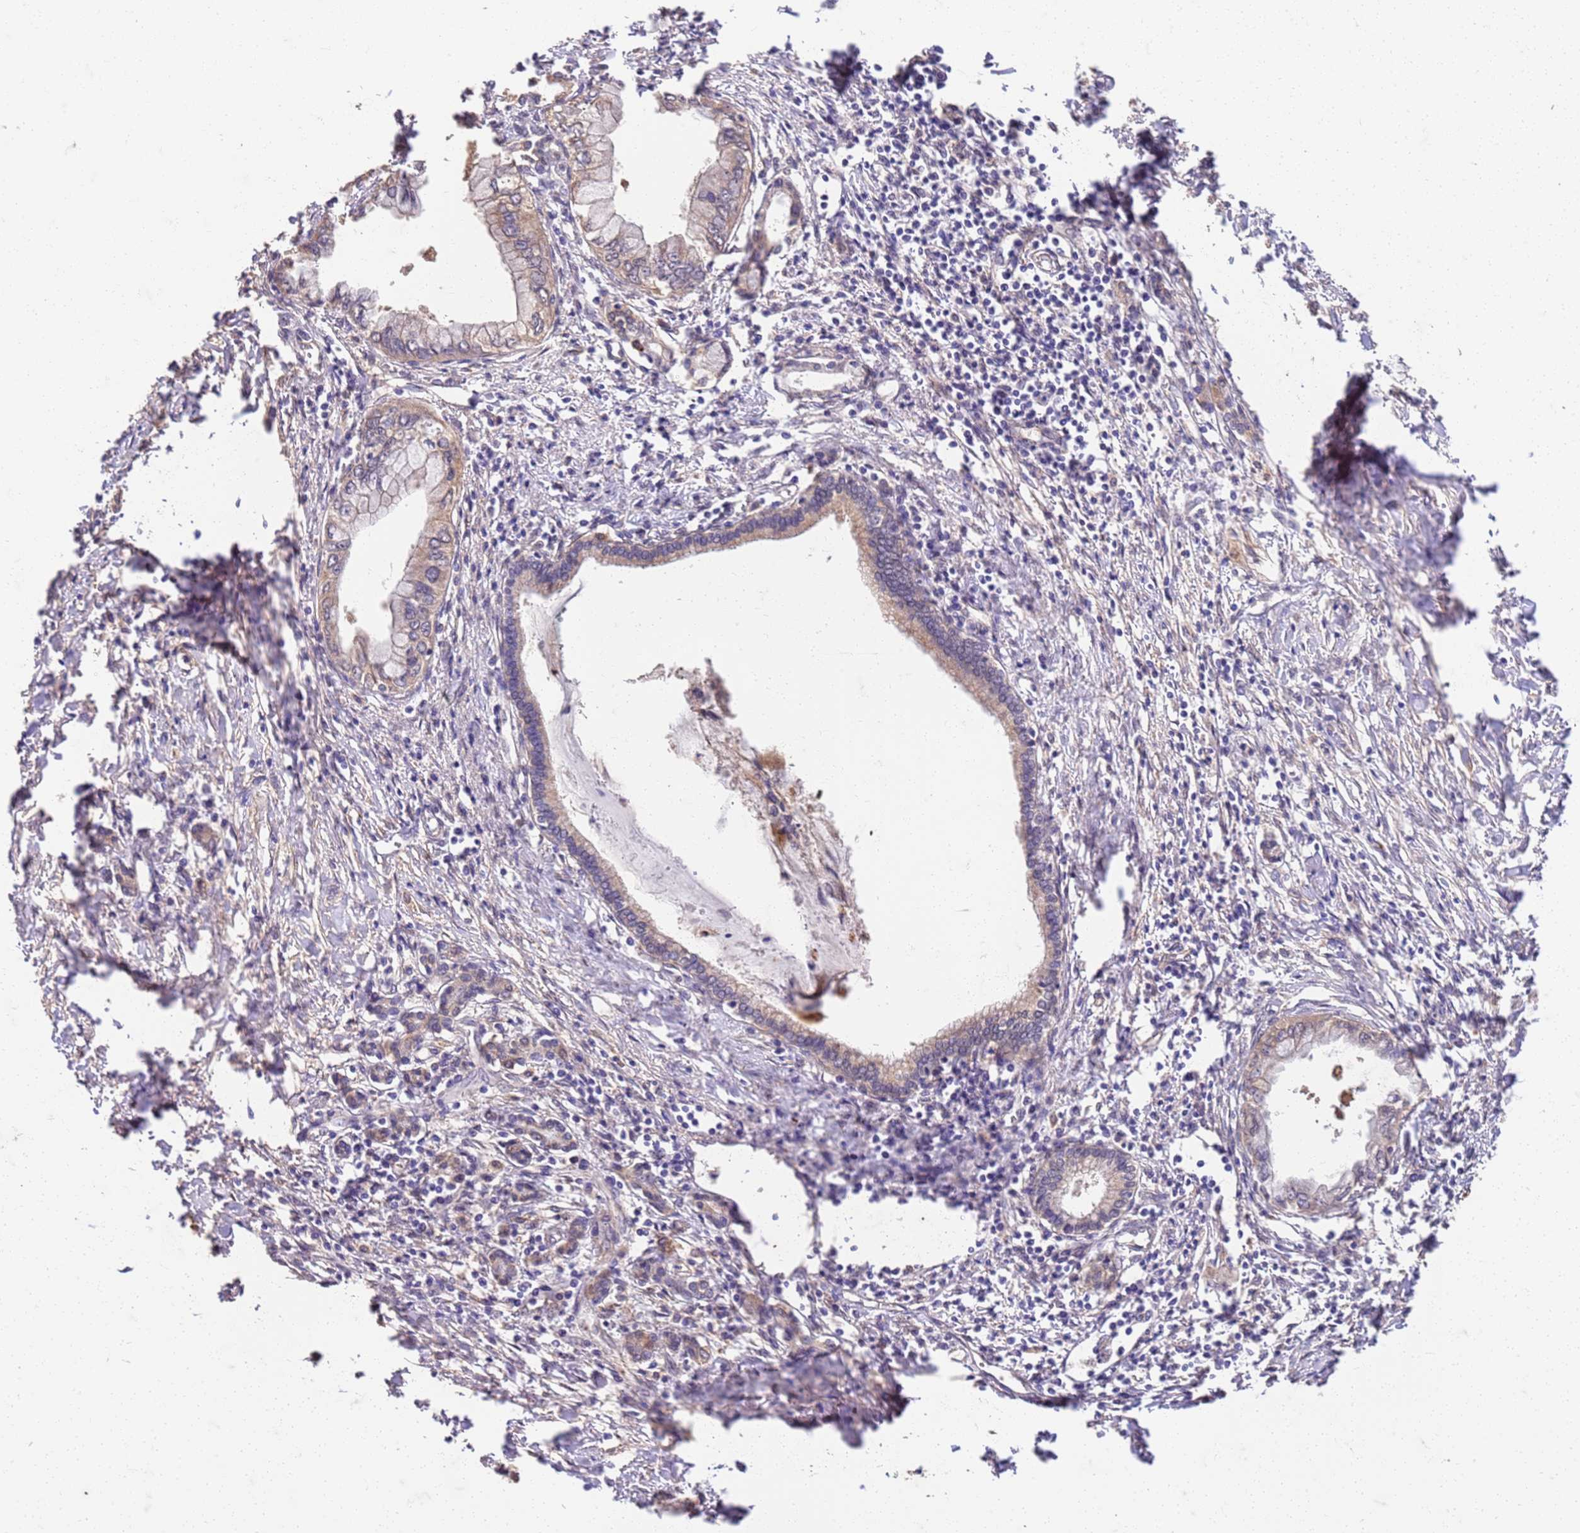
{"staining": {"intensity": "weak", "quantity": "25%-75%", "location": "cytoplasmic/membranous"}, "tissue": "pancreatic cancer", "cell_type": "Tumor cells", "image_type": "cancer", "snomed": [{"axis": "morphology", "description": "Adenocarcinoma, NOS"}, {"axis": "topography", "description": "Pancreas"}], "caption": "IHC staining of adenocarcinoma (pancreatic), which exhibits low levels of weak cytoplasmic/membranous expression in about 25%-75% of tumor cells indicating weak cytoplasmic/membranous protein expression. The staining was performed using DAB (3,3'-diaminobenzidine) (brown) for protein detection and nuclei were counterstained in hematoxylin (blue).", "gene": "UBE3A", "patient": {"sex": "male", "age": 48}}